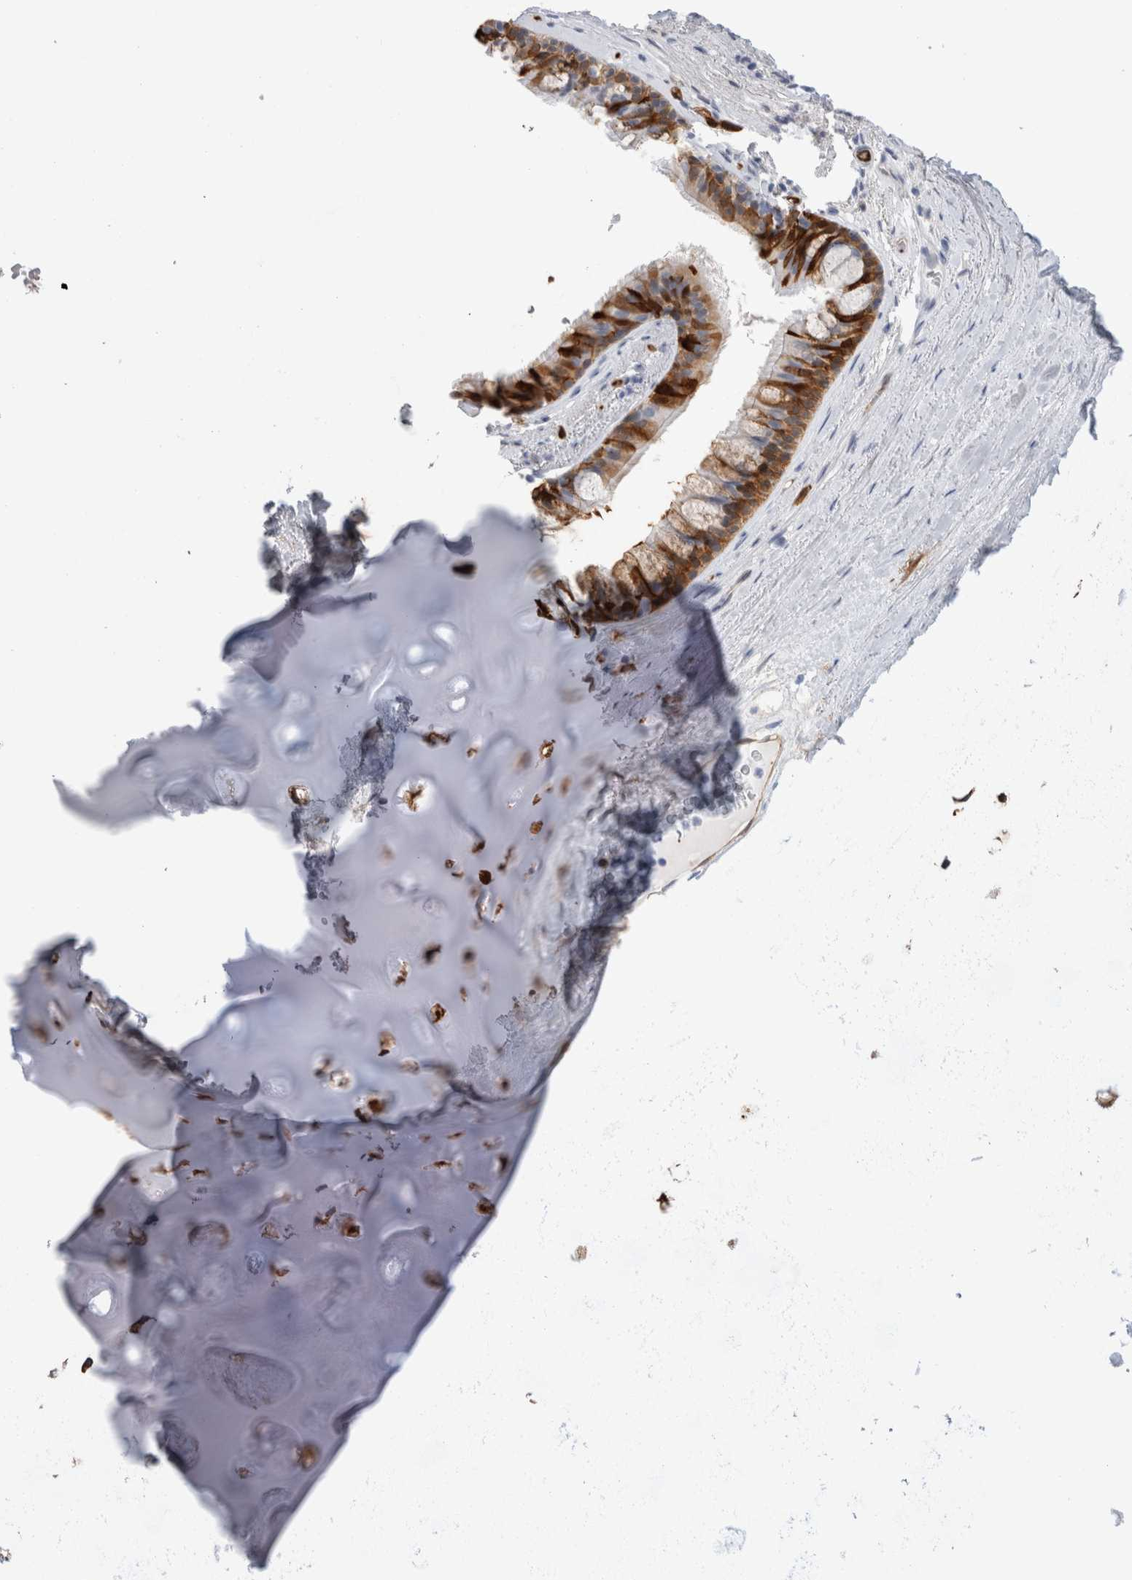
{"staining": {"intensity": "moderate", "quantity": ">75%", "location": "cytoplasmic/membranous"}, "tissue": "bronchus", "cell_type": "Respiratory epithelial cells", "image_type": "normal", "snomed": [{"axis": "morphology", "description": "Normal tissue, NOS"}, {"axis": "topography", "description": "Cartilage tissue"}], "caption": "IHC micrograph of unremarkable bronchus: human bronchus stained using immunohistochemistry (IHC) reveals medium levels of moderate protein expression localized specifically in the cytoplasmic/membranous of respiratory epithelial cells, appearing as a cytoplasmic/membranous brown color.", "gene": "NAPEPLD", "patient": {"sex": "female", "age": 63}}